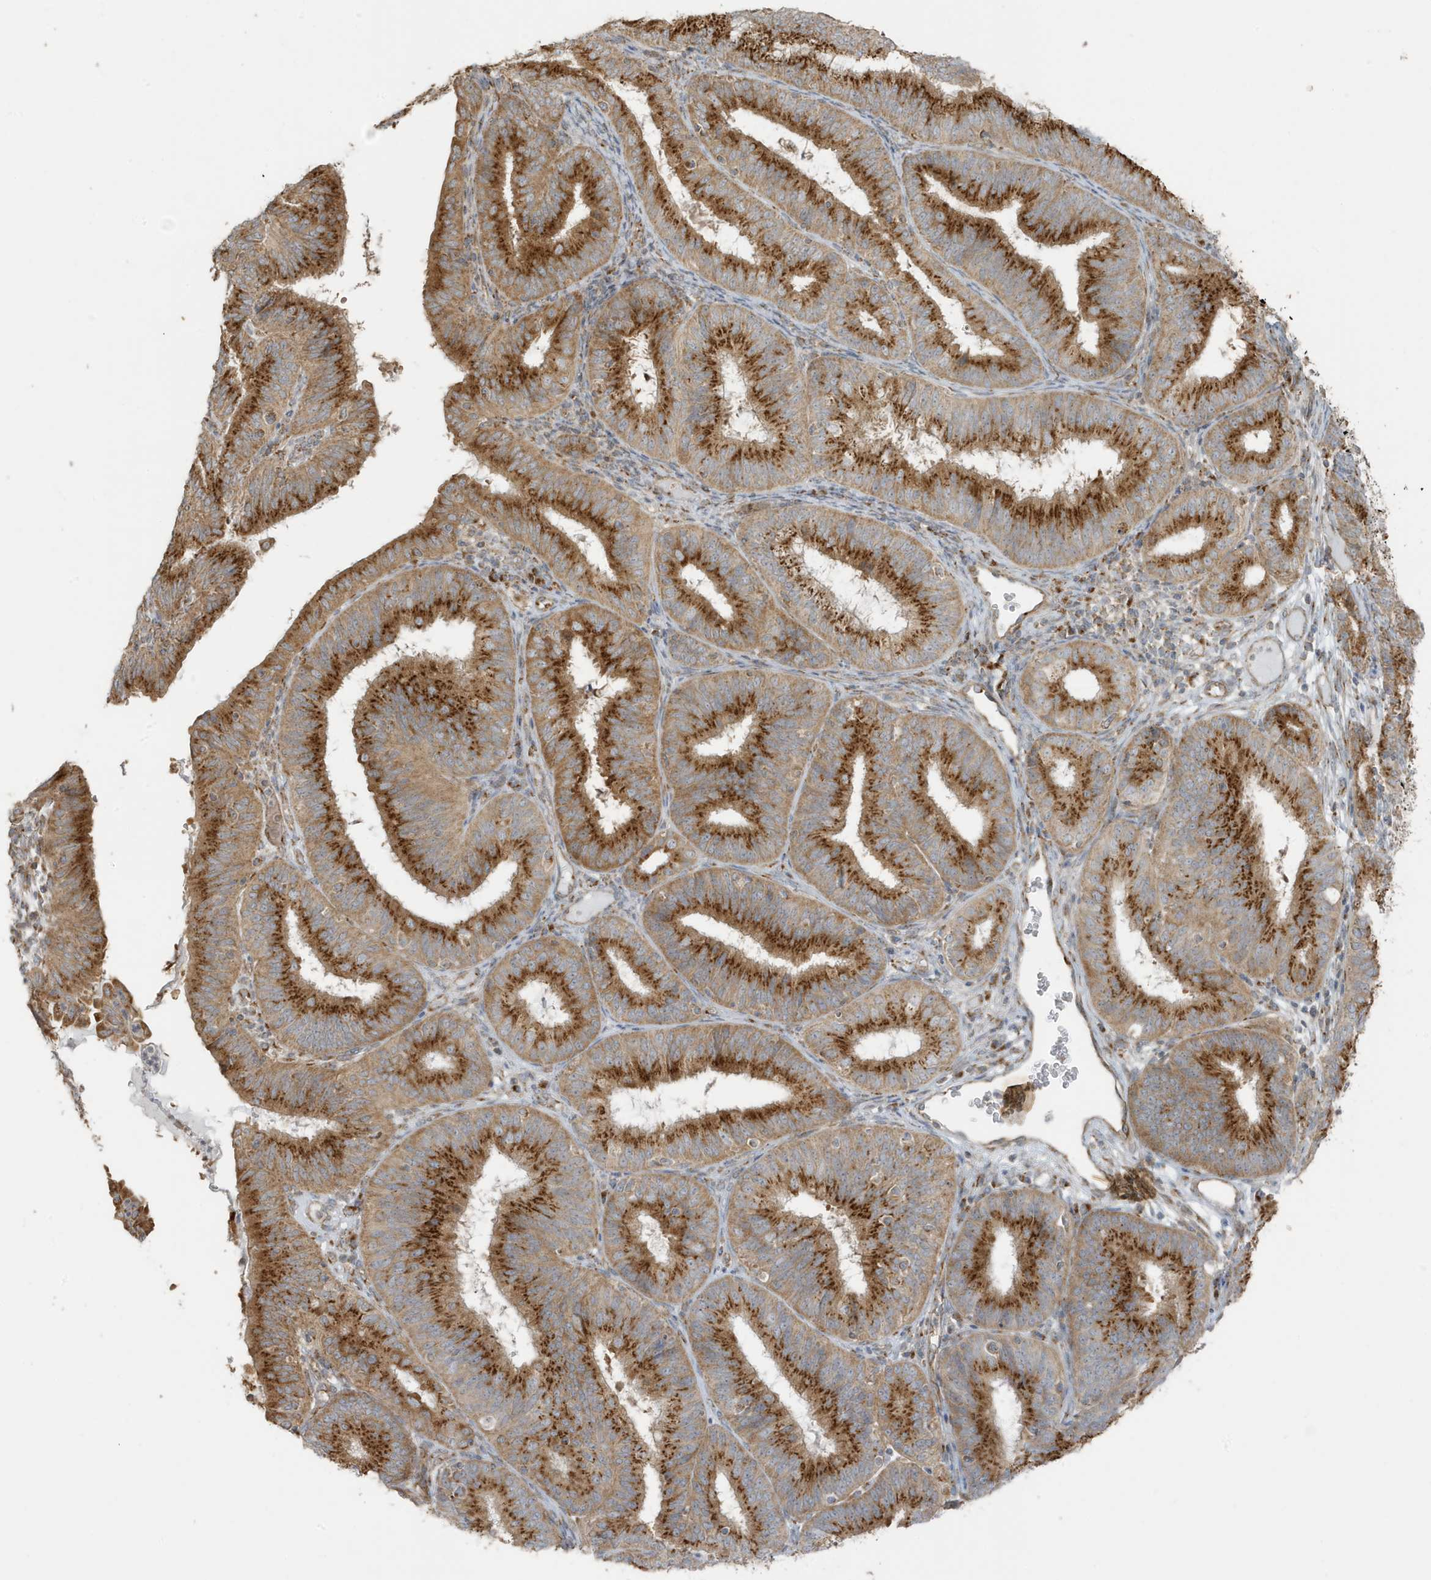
{"staining": {"intensity": "strong", "quantity": ">75%", "location": "cytoplasmic/membranous"}, "tissue": "endometrial cancer", "cell_type": "Tumor cells", "image_type": "cancer", "snomed": [{"axis": "morphology", "description": "Adenocarcinoma, NOS"}, {"axis": "topography", "description": "Endometrium"}], "caption": "Strong cytoplasmic/membranous protein staining is identified in about >75% of tumor cells in endometrial adenocarcinoma.", "gene": "GOLGA4", "patient": {"sex": "female", "age": 51}}